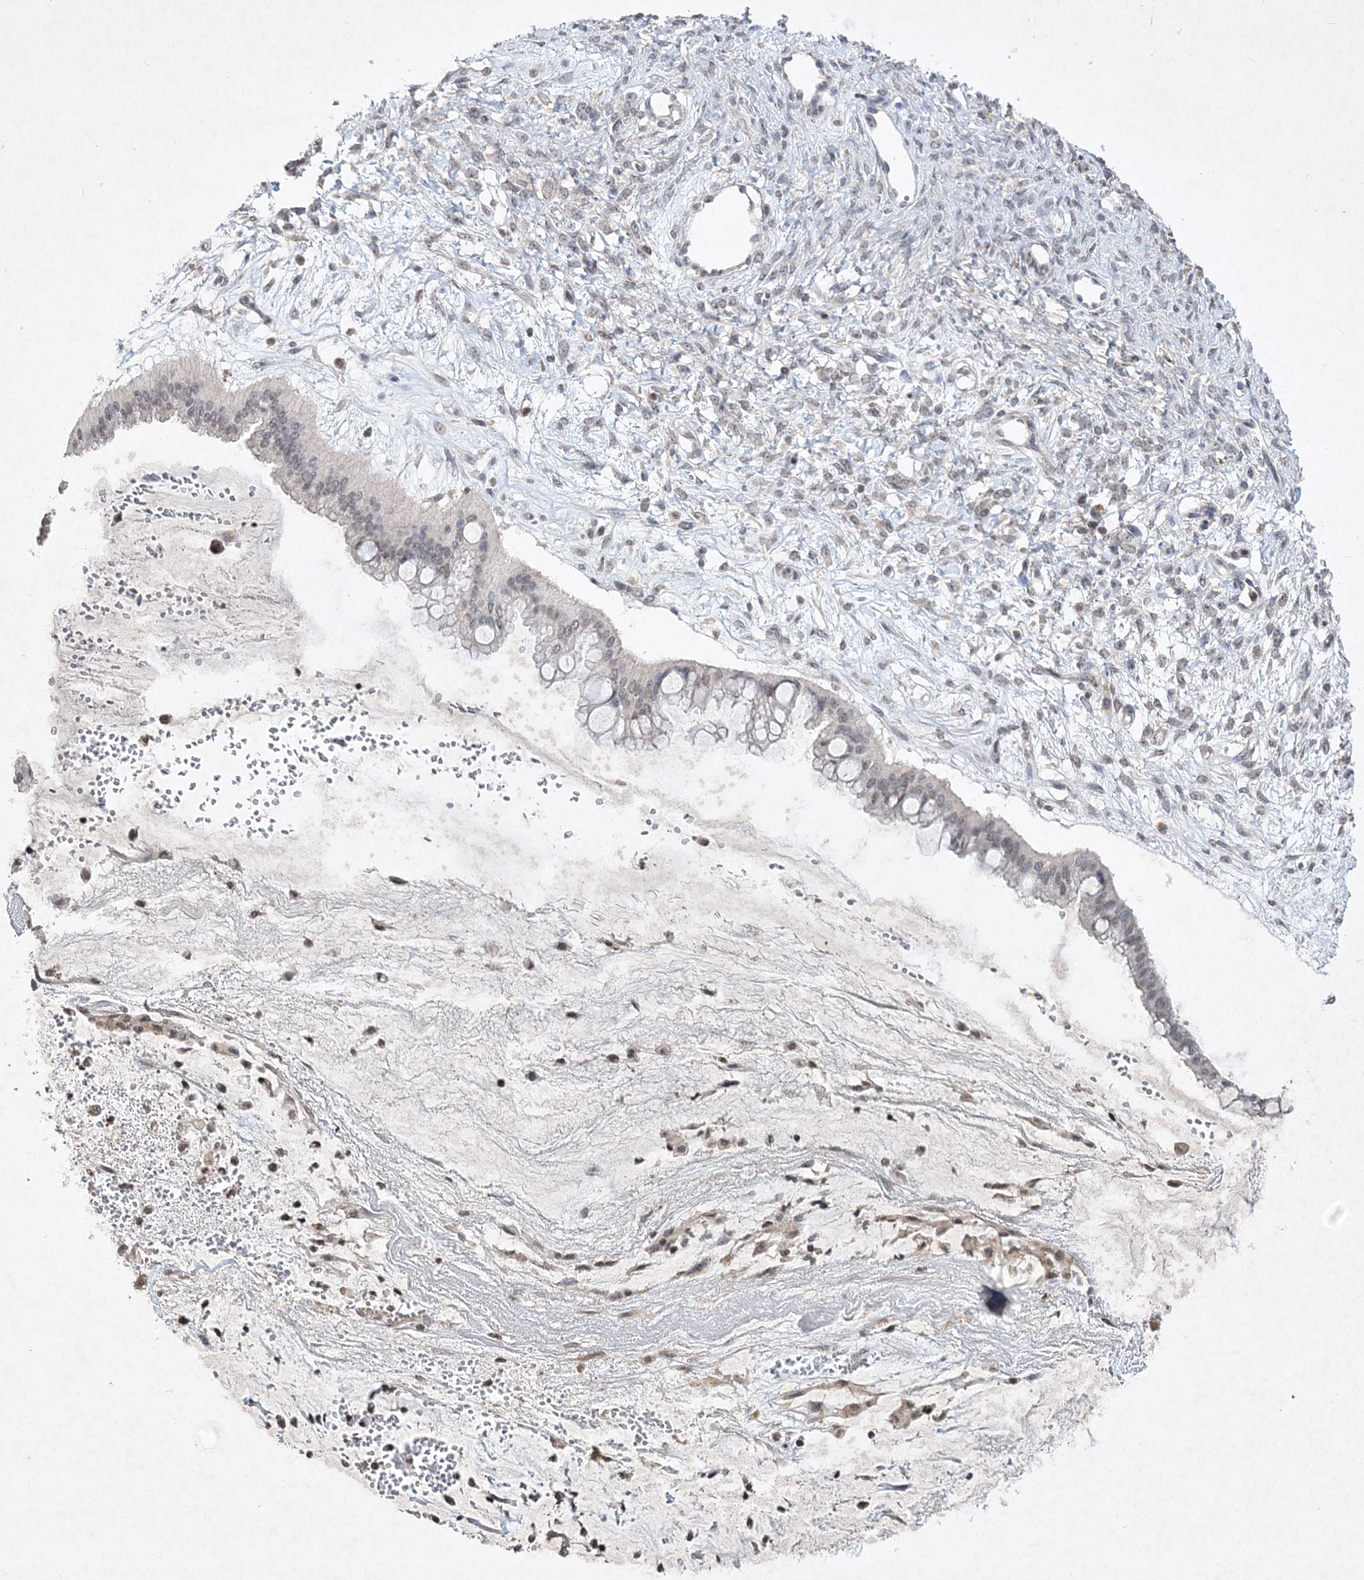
{"staining": {"intensity": "weak", "quantity": "25%-75%", "location": "nuclear"}, "tissue": "ovarian cancer", "cell_type": "Tumor cells", "image_type": "cancer", "snomed": [{"axis": "morphology", "description": "Cystadenocarcinoma, mucinous, NOS"}, {"axis": "topography", "description": "Ovary"}], "caption": "Immunohistochemistry (IHC) histopathology image of human ovarian cancer (mucinous cystadenocarcinoma) stained for a protein (brown), which displays low levels of weak nuclear expression in about 25%-75% of tumor cells.", "gene": "SOWAHB", "patient": {"sex": "female", "age": 73}}